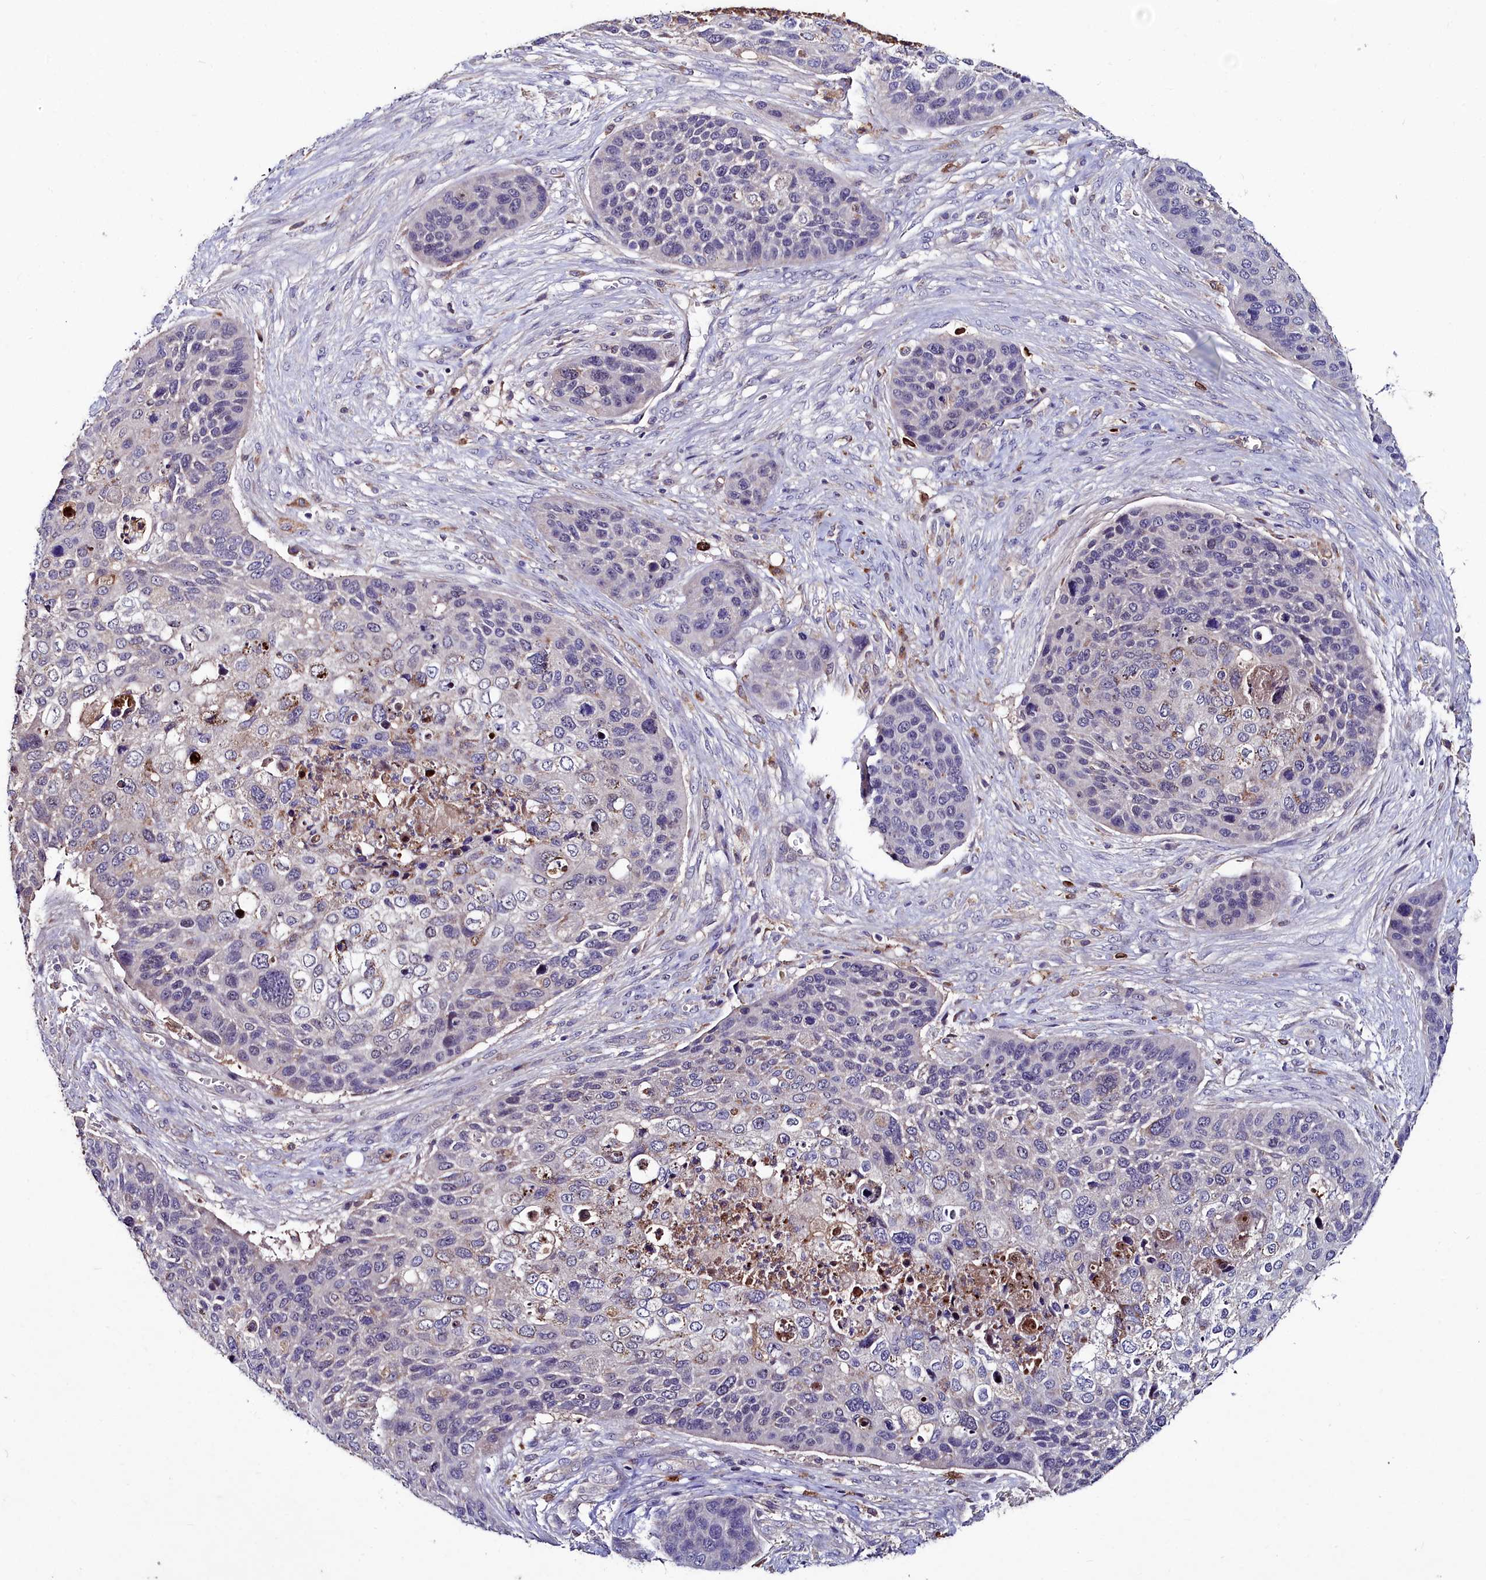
{"staining": {"intensity": "moderate", "quantity": "<25%", "location": "cytoplasmic/membranous"}, "tissue": "skin cancer", "cell_type": "Tumor cells", "image_type": "cancer", "snomed": [{"axis": "morphology", "description": "Basal cell carcinoma"}, {"axis": "topography", "description": "Skin"}], "caption": "About <25% of tumor cells in human skin cancer show moderate cytoplasmic/membranous protein positivity as visualized by brown immunohistochemical staining.", "gene": "AMBRA1", "patient": {"sex": "female", "age": 74}}